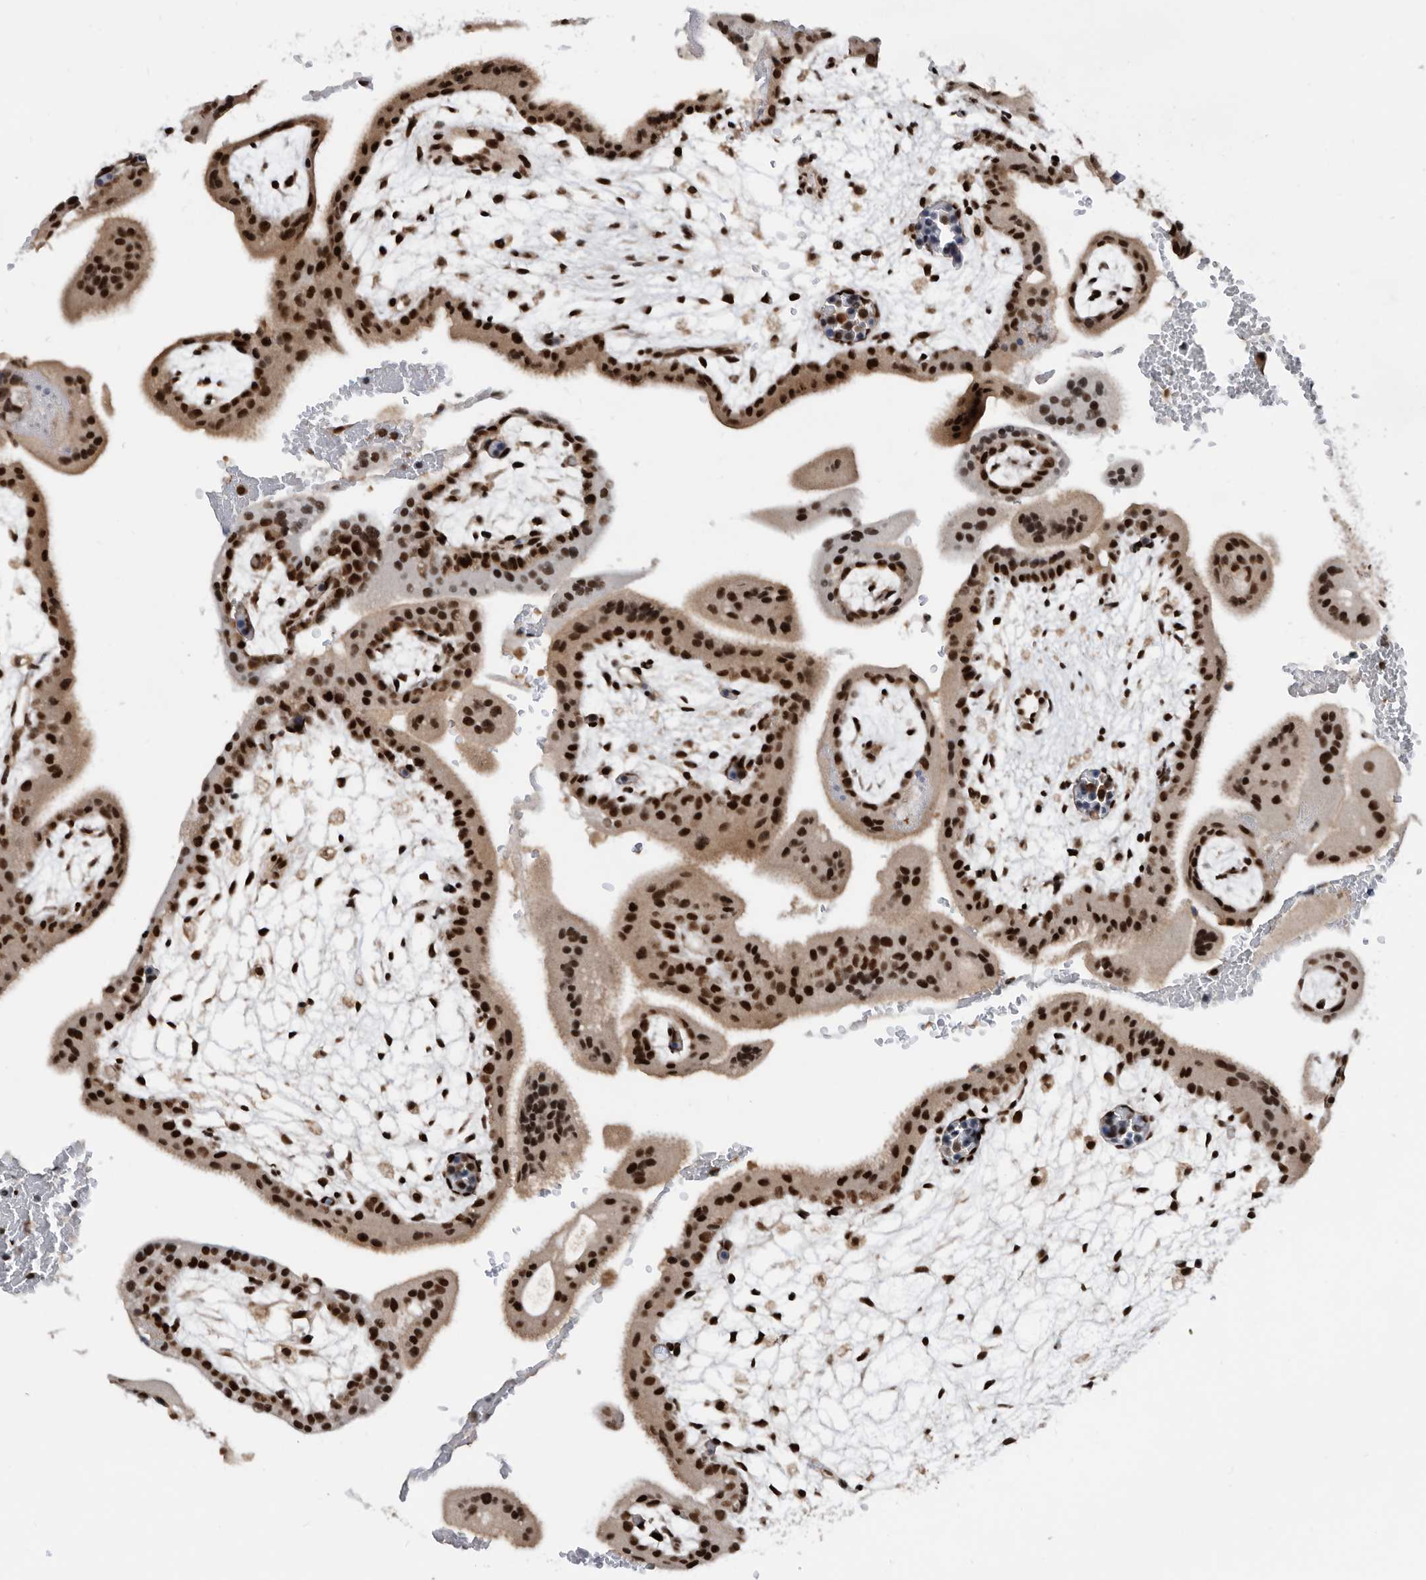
{"staining": {"intensity": "moderate", "quantity": ">75%", "location": "nuclear"}, "tissue": "placenta", "cell_type": "Decidual cells", "image_type": "normal", "snomed": [{"axis": "morphology", "description": "Normal tissue, NOS"}, {"axis": "topography", "description": "Placenta"}], "caption": "Protein positivity by IHC reveals moderate nuclear staining in about >75% of decidual cells in benign placenta. (DAB (3,3'-diaminobenzidine) = brown stain, brightfield microscopy at high magnification).", "gene": "ZNF260", "patient": {"sex": "female", "age": 35}}